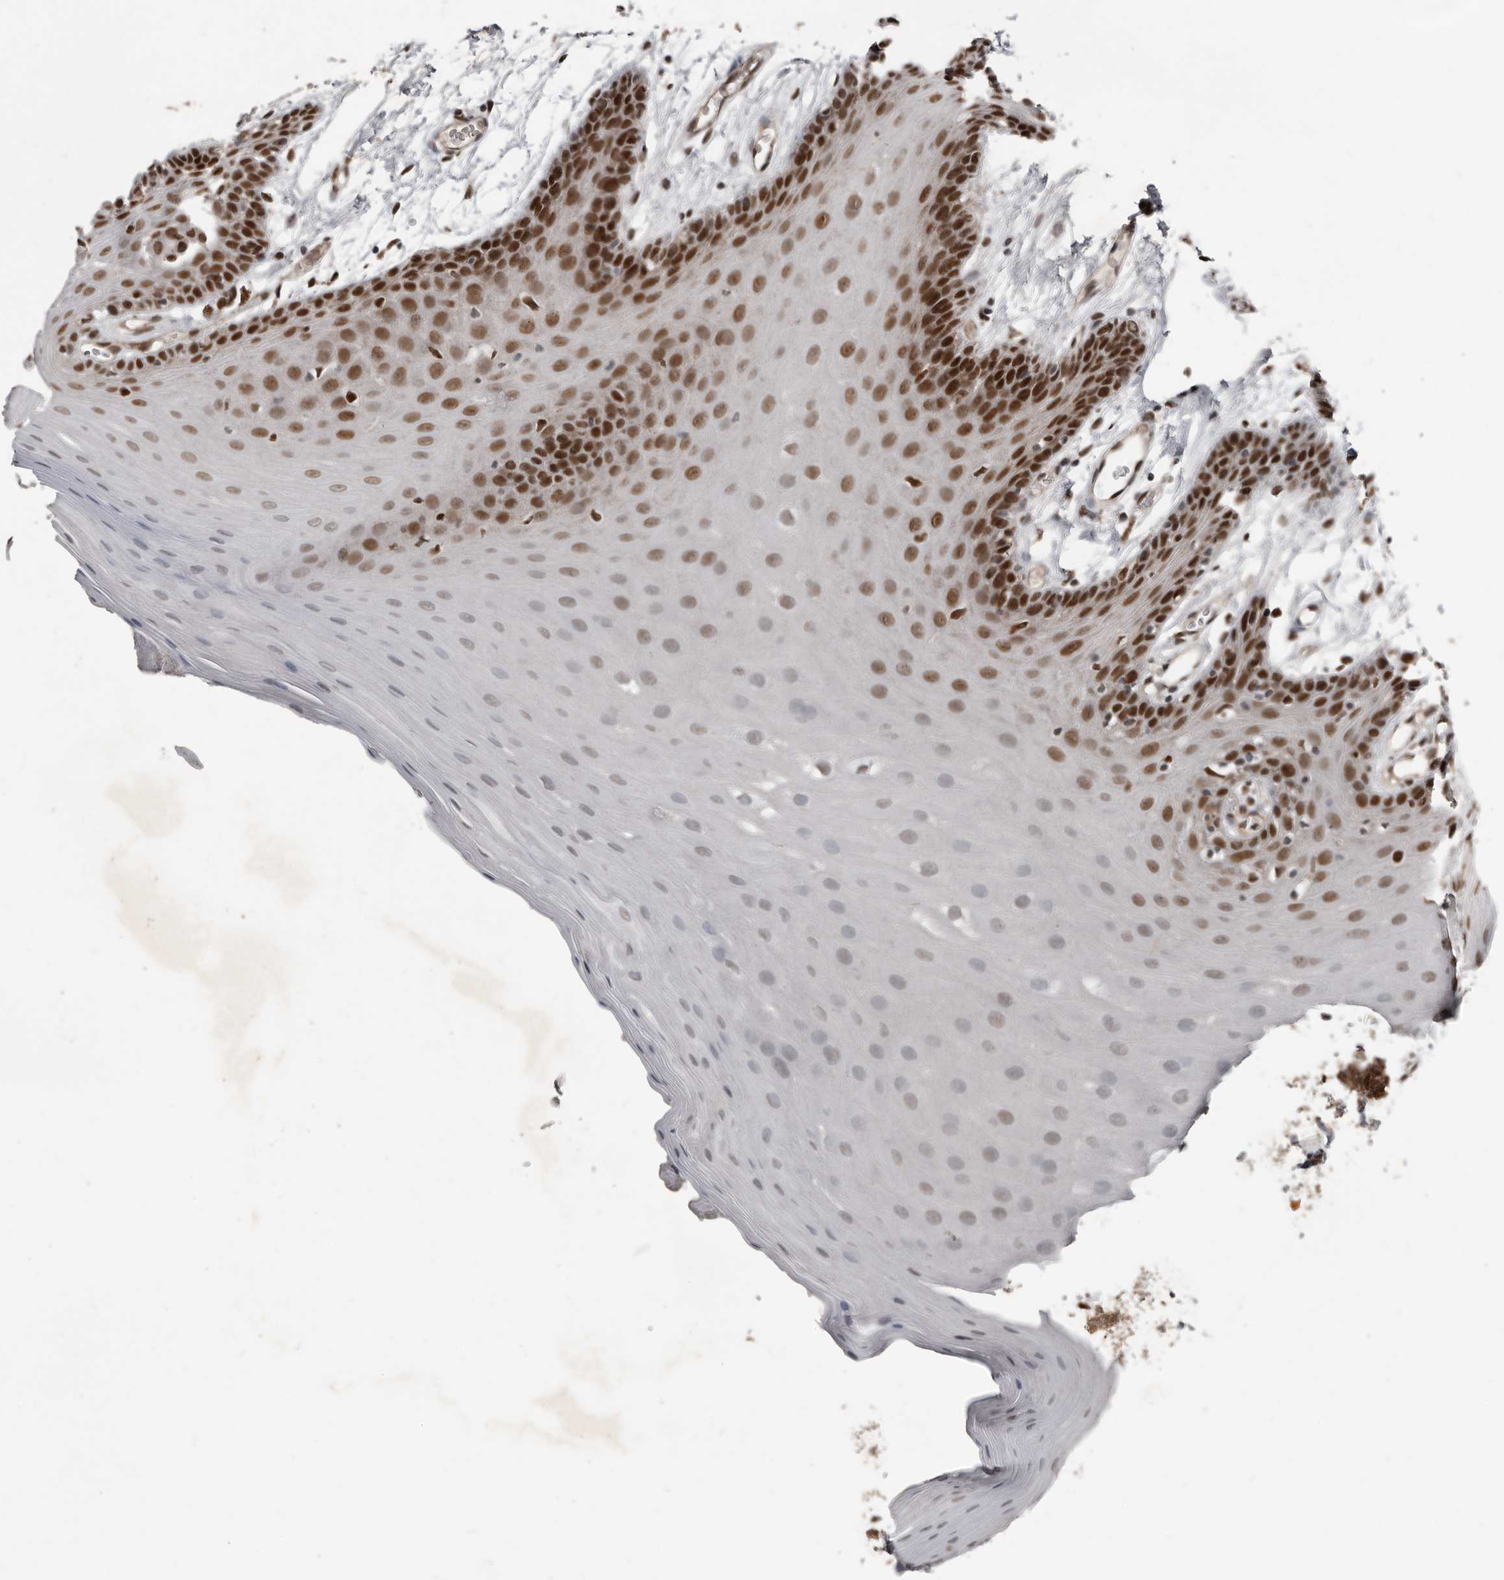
{"staining": {"intensity": "strong", "quantity": "25%-75%", "location": "nuclear"}, "tissue": "oral mucosa", "cell_type": "Squamous epithelial cells", "image_type": "normal", "snomed": [{"axis": "morphology", "description": "Normal tissue, NOS"}, {"axis": "morphology", "description": "Squamous cell carcinoma, NOS"}, {"axis": "topography", "description": "Skeletal muscle"}, {"axis": "topography", "description": "Oral tissue"}, {"axis": "topography", "description": "Salivary gland"}, {"axis": "topography", "description": "Head-Neck"}], "caption": "An immunohistochemistry (IHC) micrograph of normal tissue is shown. Protein staining in brown labels strong nuclear positivity in oral mucosa within squamous epithelial cells. (Stains: DAB (3,3'-diaminobenzidine) in brown, nuclei in blue, Microscopy: brightfield microscopy at high magnification).", "gene": "CHD1L", "patient": {"sex": "male", "age": 54}}